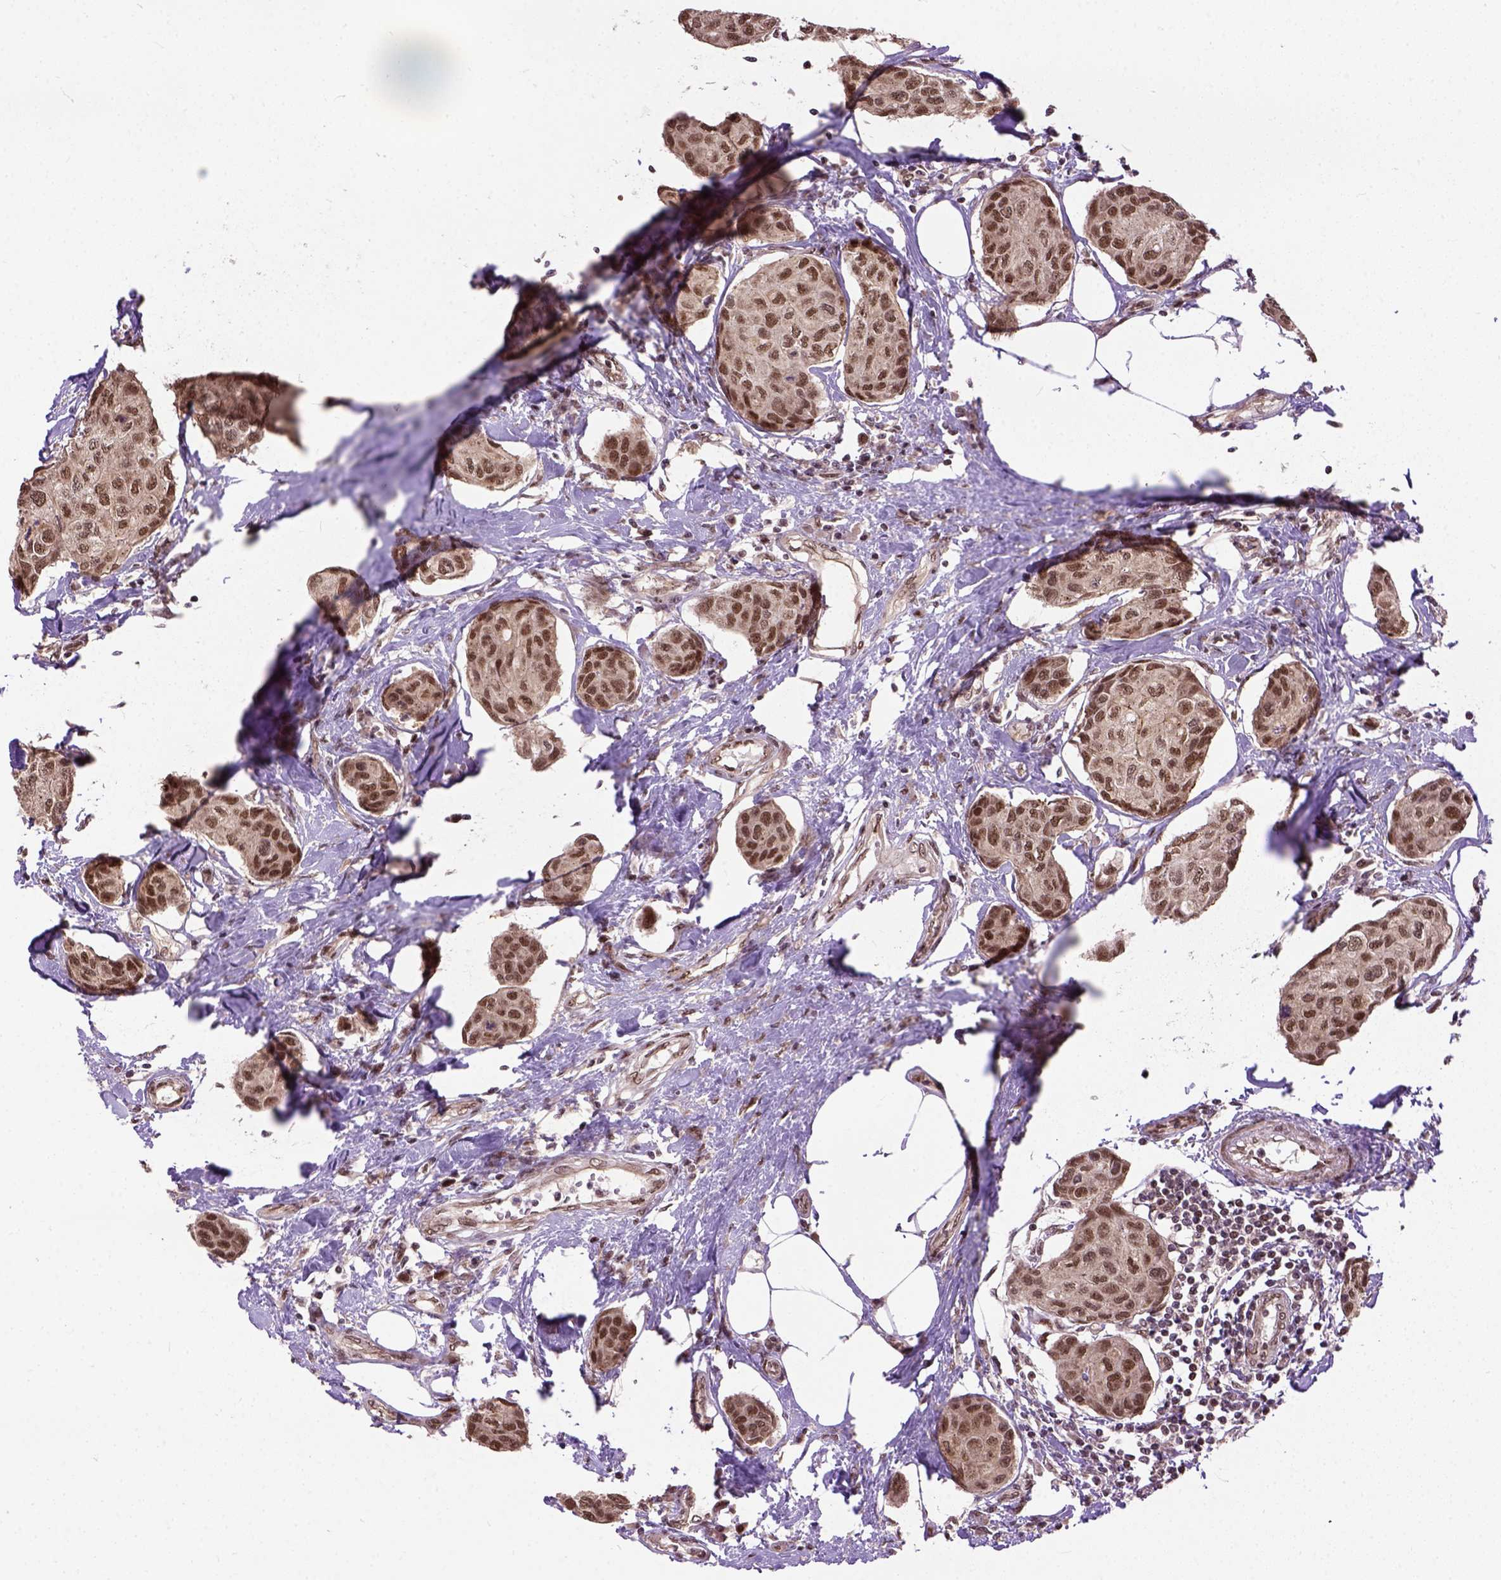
{"staining": {"intensity": "moderate", "quantity": ">75%", "location": "nuclear"}, "tissue": "breast cancer", "cell_type": "Tumor cells", "image_type": "cancer", "snomed": [{"axis": "morphology", "description": "Duct carcinoma"}, {"axis": "topography", "description": "Breast"}], "caption": "Moderate nuclear protein staining is present in about >75% of tumor cells in invasive ductal carcinoma (breast).", "gene": "ZNF630", "patient": {"sex": "female", "age": 80}}